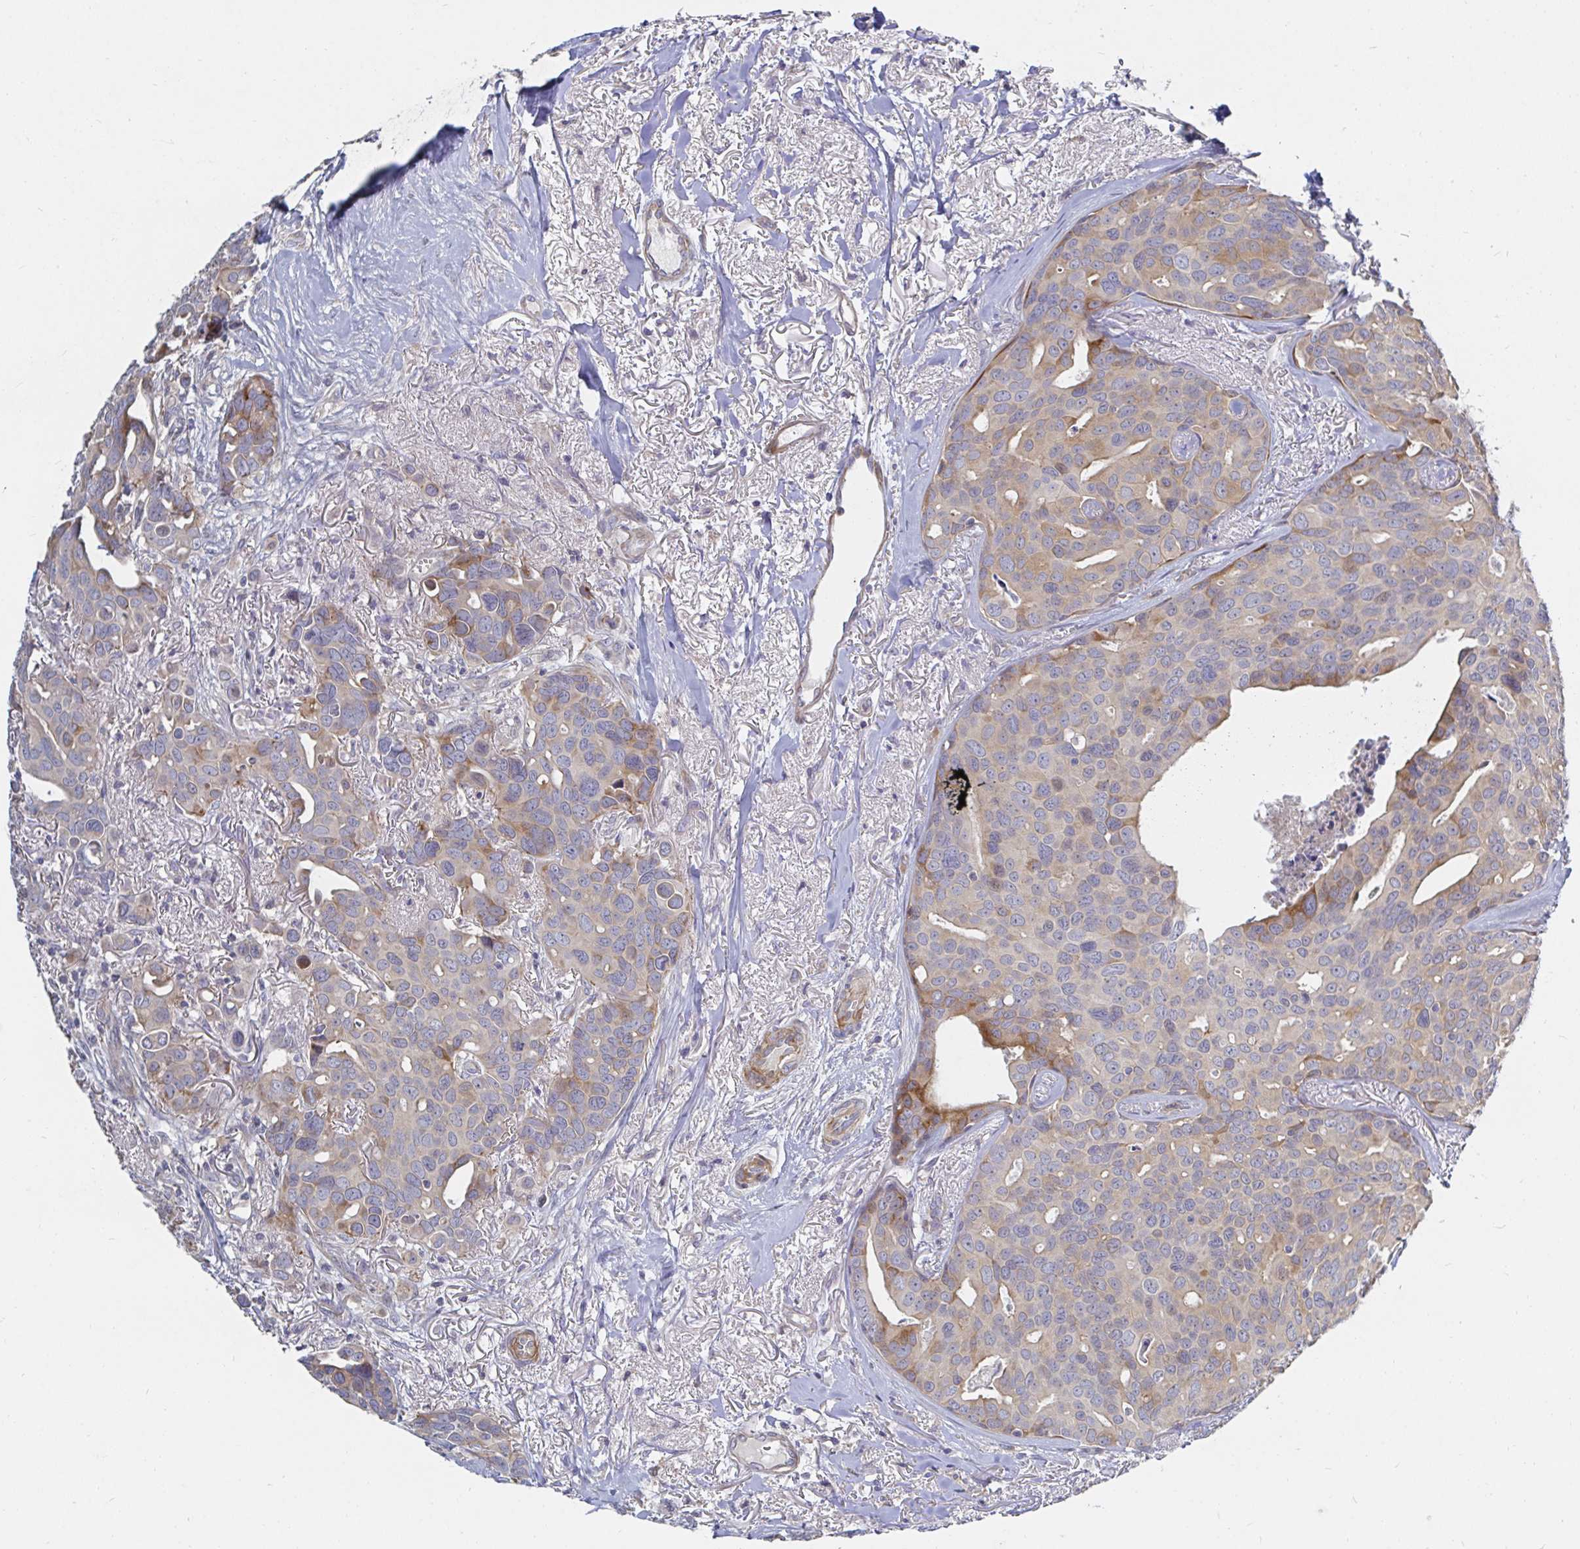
{"staining": {"intensity": "weak", "quantity": "<25%", "location": "cytoplasmic/membranous"}, "tissue": "breast cancer", "cell_type": "Tumor cells", "image_type": "cancer", "snomed": [{"axis": "morphology", "description": "Duct carcinoma"}, {"axis": "topography", "description": "Breast"}], "caption": "Tumor cells are negative for brown protein staining in breast invasive ductal carcinoma.", "gene": "SSH2", "patient": {"sex": "female", "age": 54}}